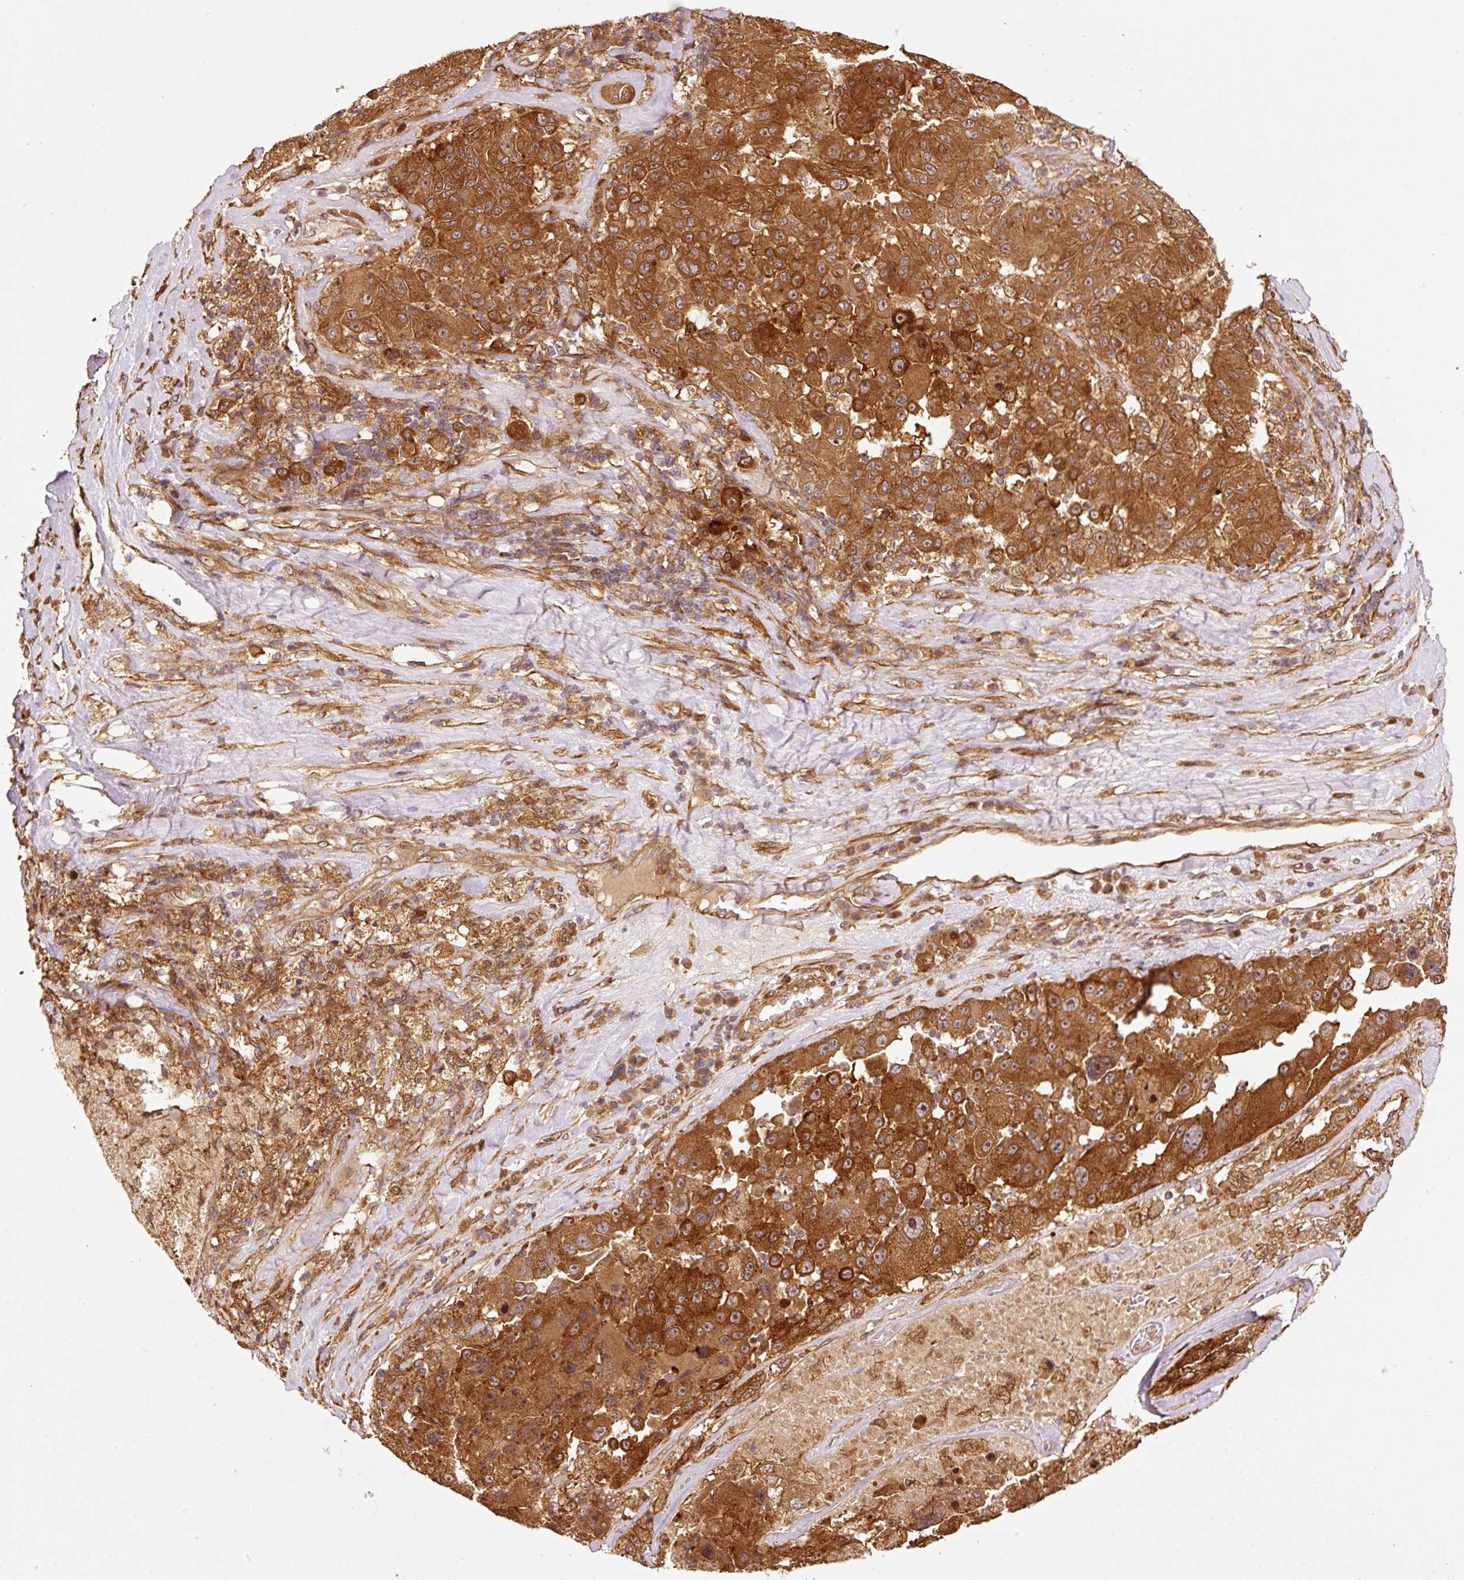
{"staining": {"intensity": "strong", "quantity": ">75%", "location": "cytoplasmic/membranous,nuclear"}, "tissue": "melanoma", "cell_type": "Tumor cells", "image_type": "cancer", "snomed": [{"axis": "morphology", "description": "Malignant melanoma, Metastatic site"}, {"axis": "topography", "description": "Lymph node"}], "caption": "Melanoma stained with a protein marker displays strong staining in tumor cells.", "gene": "OXER1", "patient": {"sex": "male", "age": 62}}